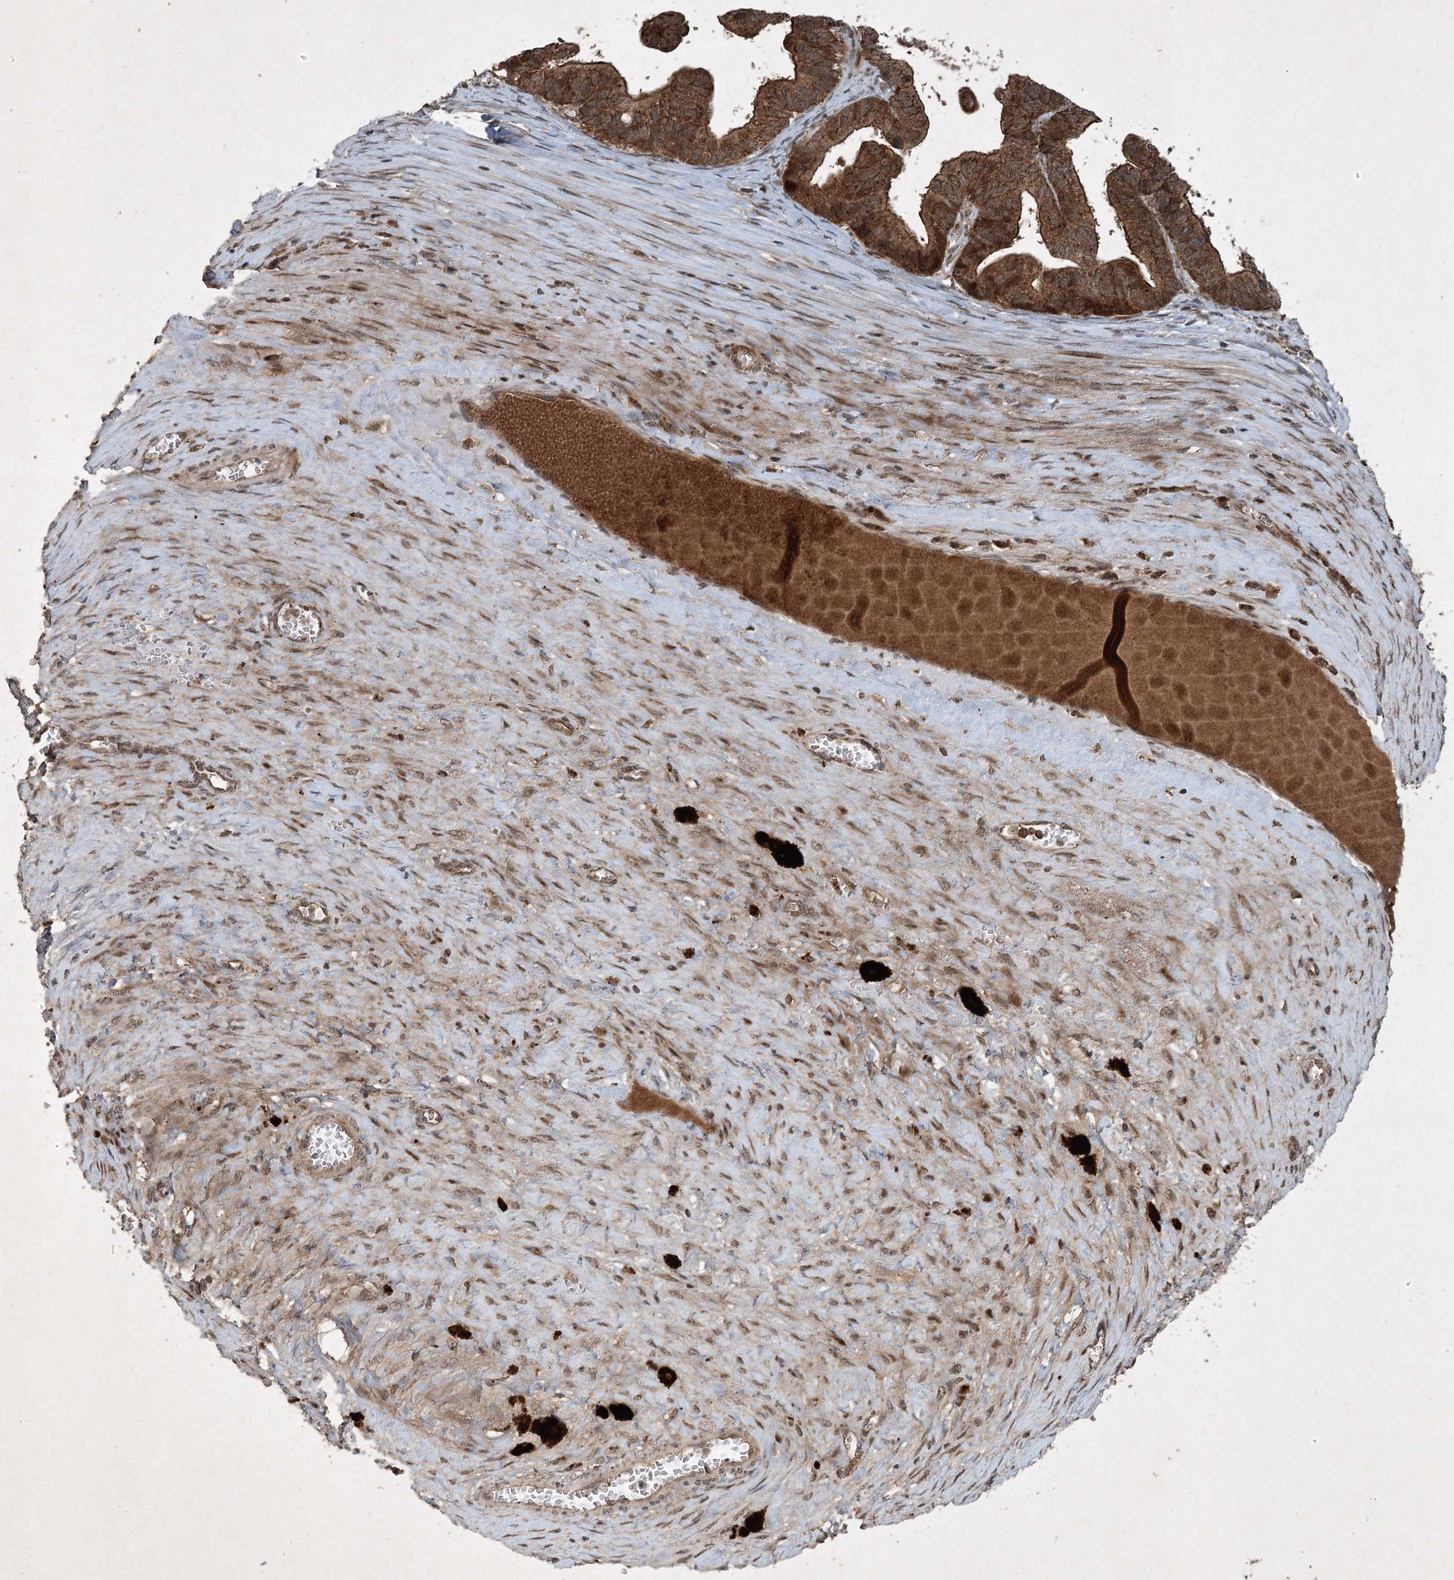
{"staining": {"intensity": "moderate", "quantity": ">75%", "location": "cytoplasmic/membranous,nuclear"}, "tissue": "ovarian cancer", "cell_type": "Tumor cells", "image_type": "cancer", "snomed": [{"axis": "morphology", "description": "Cystadenocarcinoma, serous, NOS"}, {"axis": "topography", "description": "Ovary"}], "caption": "Tumor cells show medium levels of moderate cytoplasmic/membranous and nuclear expression in approximately >75% of cells in ovarian serous cystadenocarcinoma.", "gene": "UNC93A", "patient": {"sex": "female", "age": 56}}